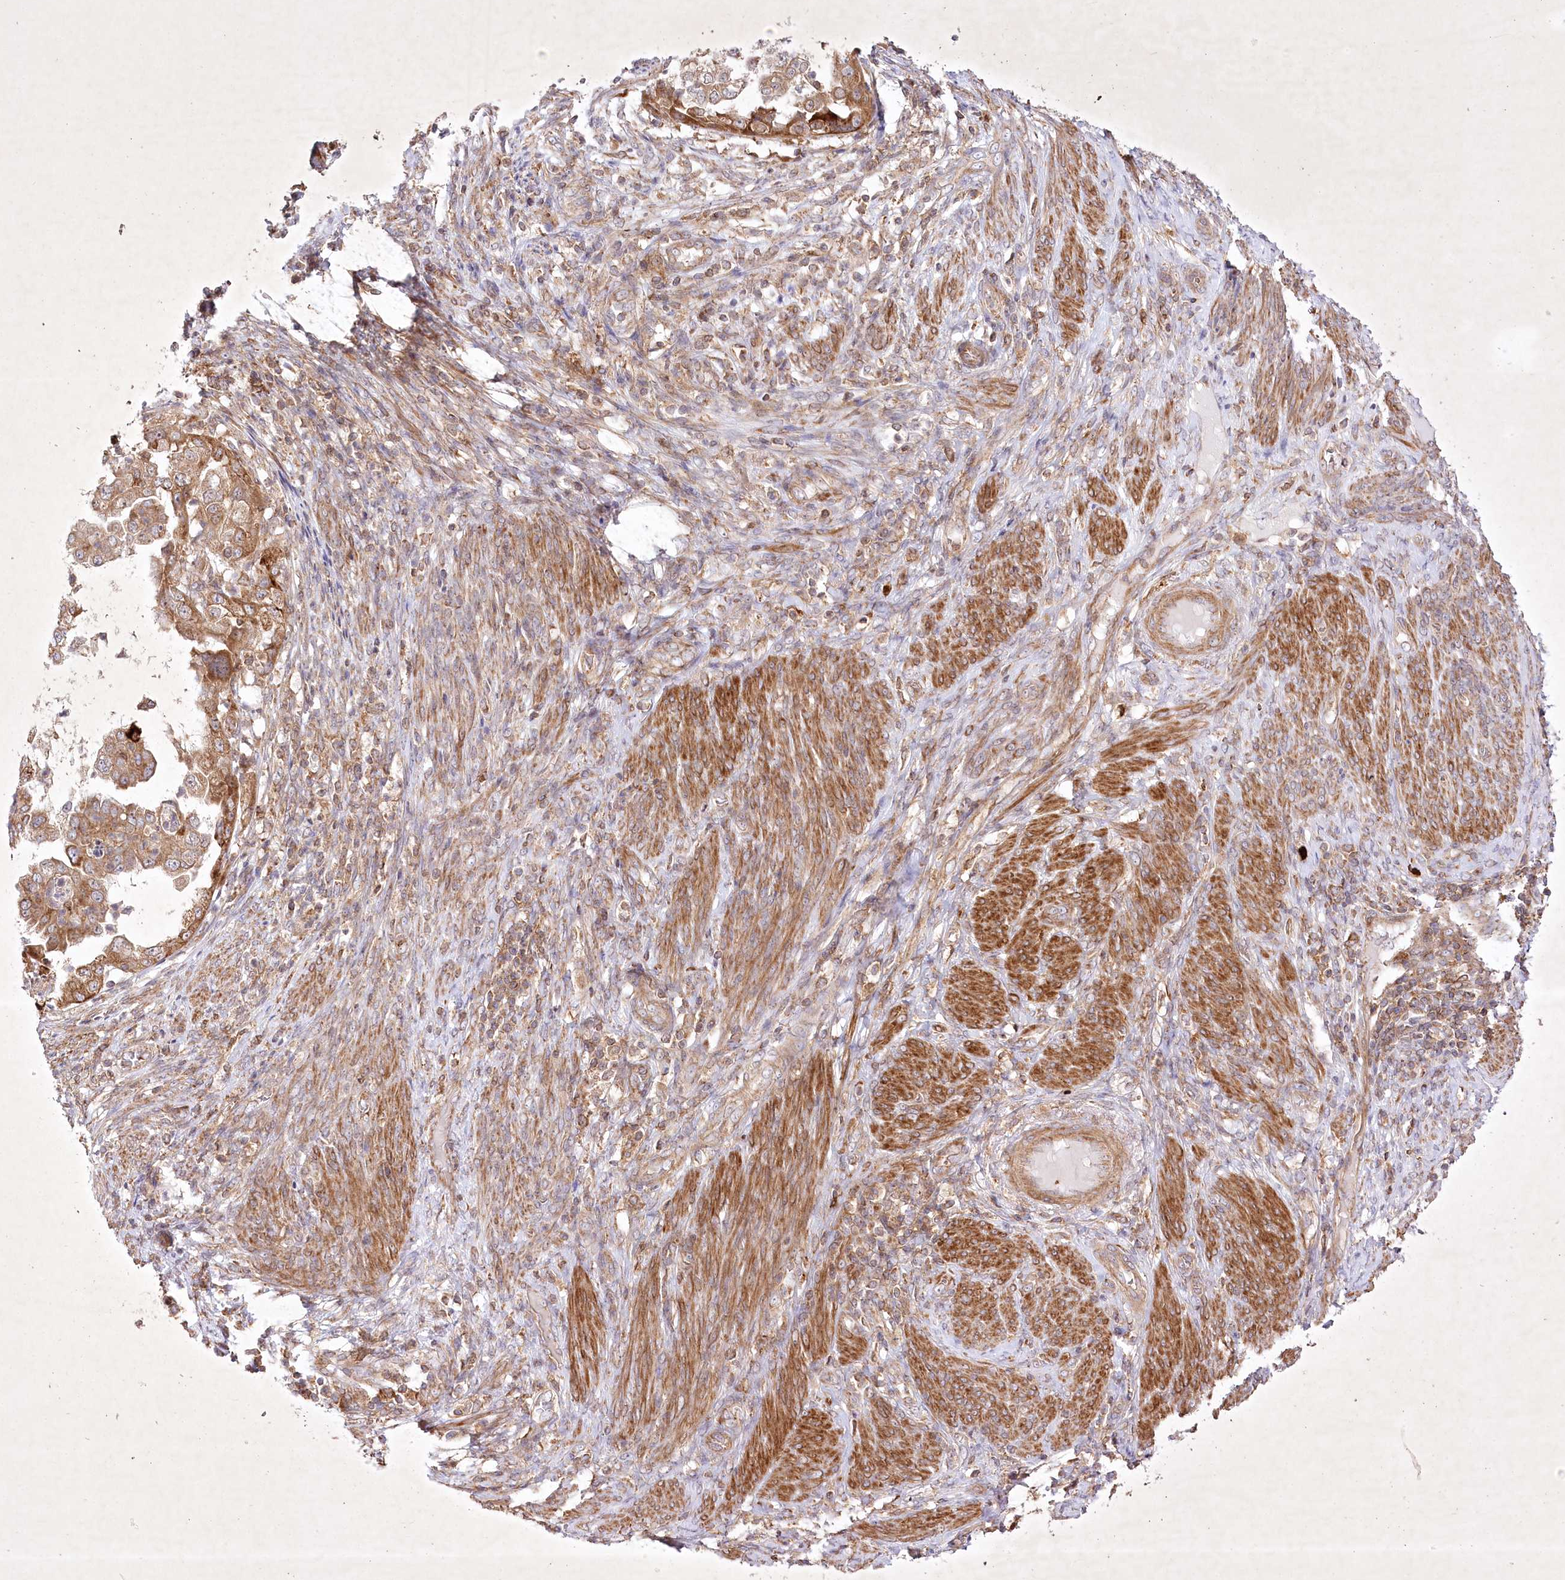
{"staining": {"intensity": "moderate", "quantity": ">75%", "location": "cytoplasmic/membranous"}, "tissue": "endometrial cancer", "cell_type": "Tumor cells", "image_type": "cancer", "snomed": [{"axis": "morphology", "description": "Adenocarcinoma, NOS"}, {"axis": "topography", "description": "Endometrium"}], "caption": "Approximately >75% of tumor cells in human endometrial cancer (adenocarcinoma) display moderate cytoplasmic/membranous protein expression as visualized by brown immunohistochemical staining.", "gene": "OPA1", "patient": {"sex": "female", "age": 85}}